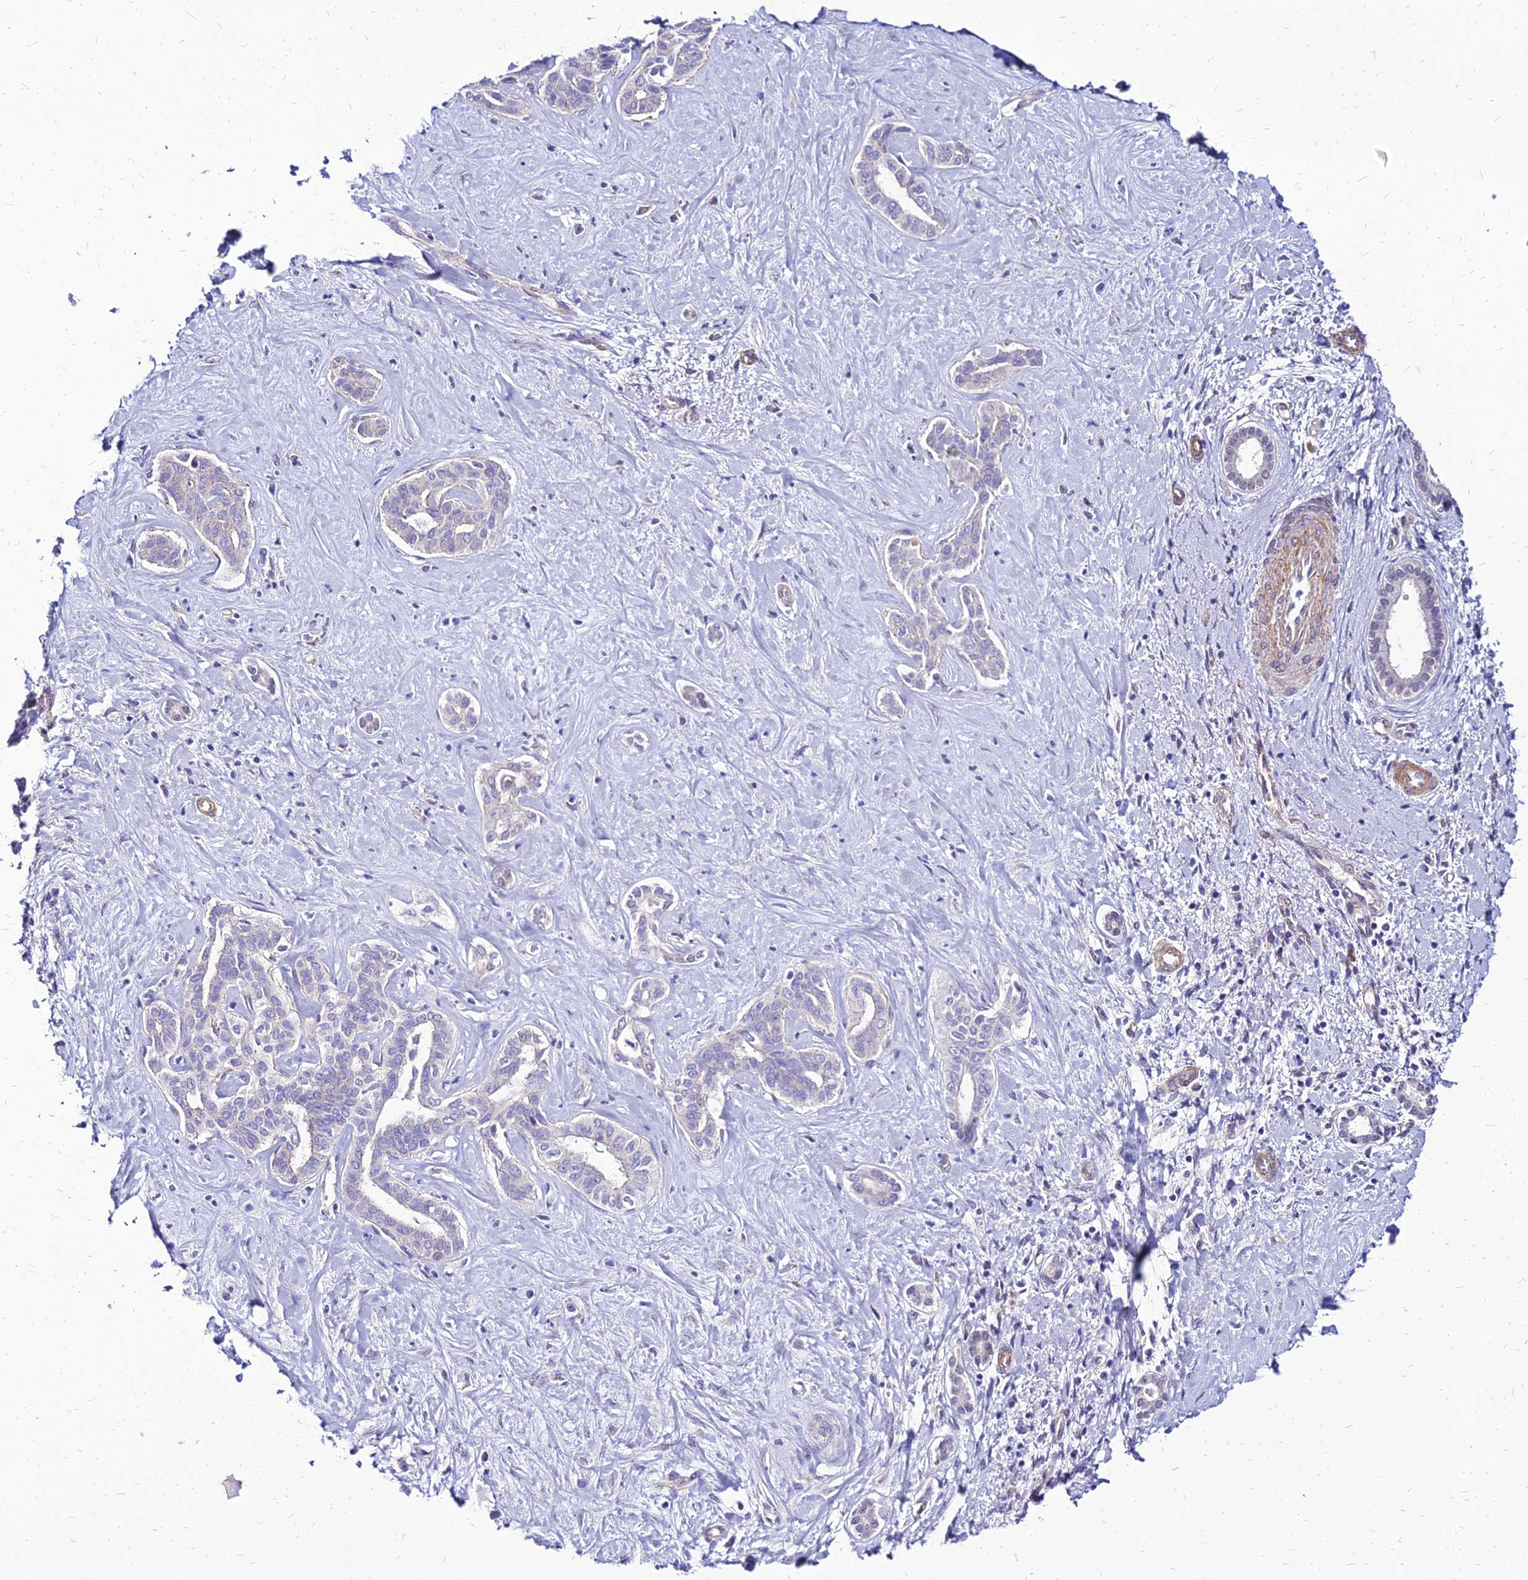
{"staining": {"intensity": "negative", "quantity": "none", "location": "none"}, "tissue": "liver cancer", "cell_type": "Tumor cells", "image_type": "cancer", "snomed": [{"axis": "morphology", "description": "Cholangiocarcinoma"}, {"axis": "topography", "description": "Liver"}], "caption": "DAB (3,3'-diaminobenzidine) immunohistochemical staining of human liver cancer (cholangiocarcinoma) displays no significant positivity in tumor cells.", "gene": "YEATS2", "patient": {"sex": "female", "age": 77}}